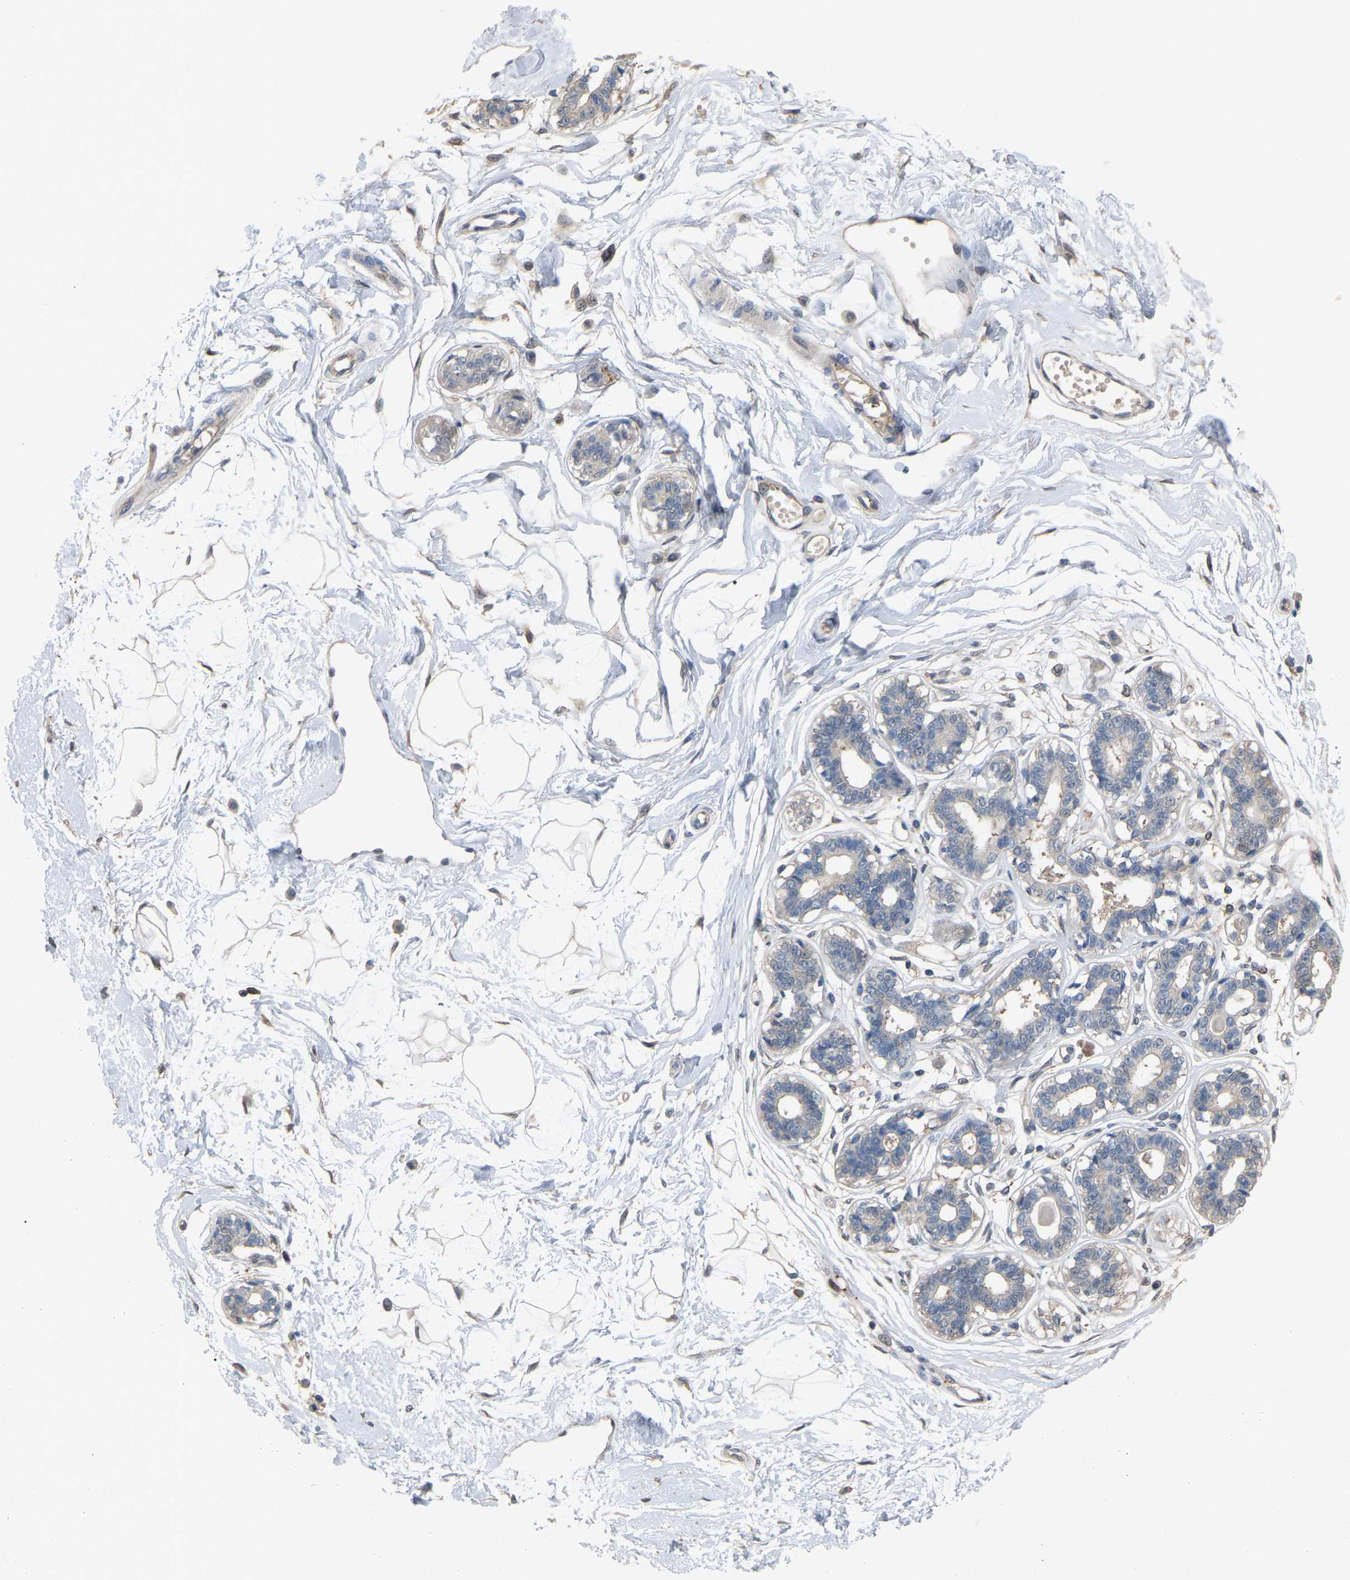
{"staining": {"intensity": "weak", "quantity": ">75%", "location": "cytoplasmic/membranous"}, "tissue": "breast", "cell_type": "Adipocytes", "image_type": "normal", "snomed": [{"axis": "morphology", "description": "Normal tissue, NOS"}, {"axis": "topography", "description": "Breast"}], "caption": "Immunohistochemical staining of unremarkable breast reveals weak cytoplasmic/membranous protein staining in about >75% of adipocytes. Ihc stains the protein in brown and the nuclei are stained blue.", "gene": "MTPN", "patient": {"sex": "female", "age": 45}}